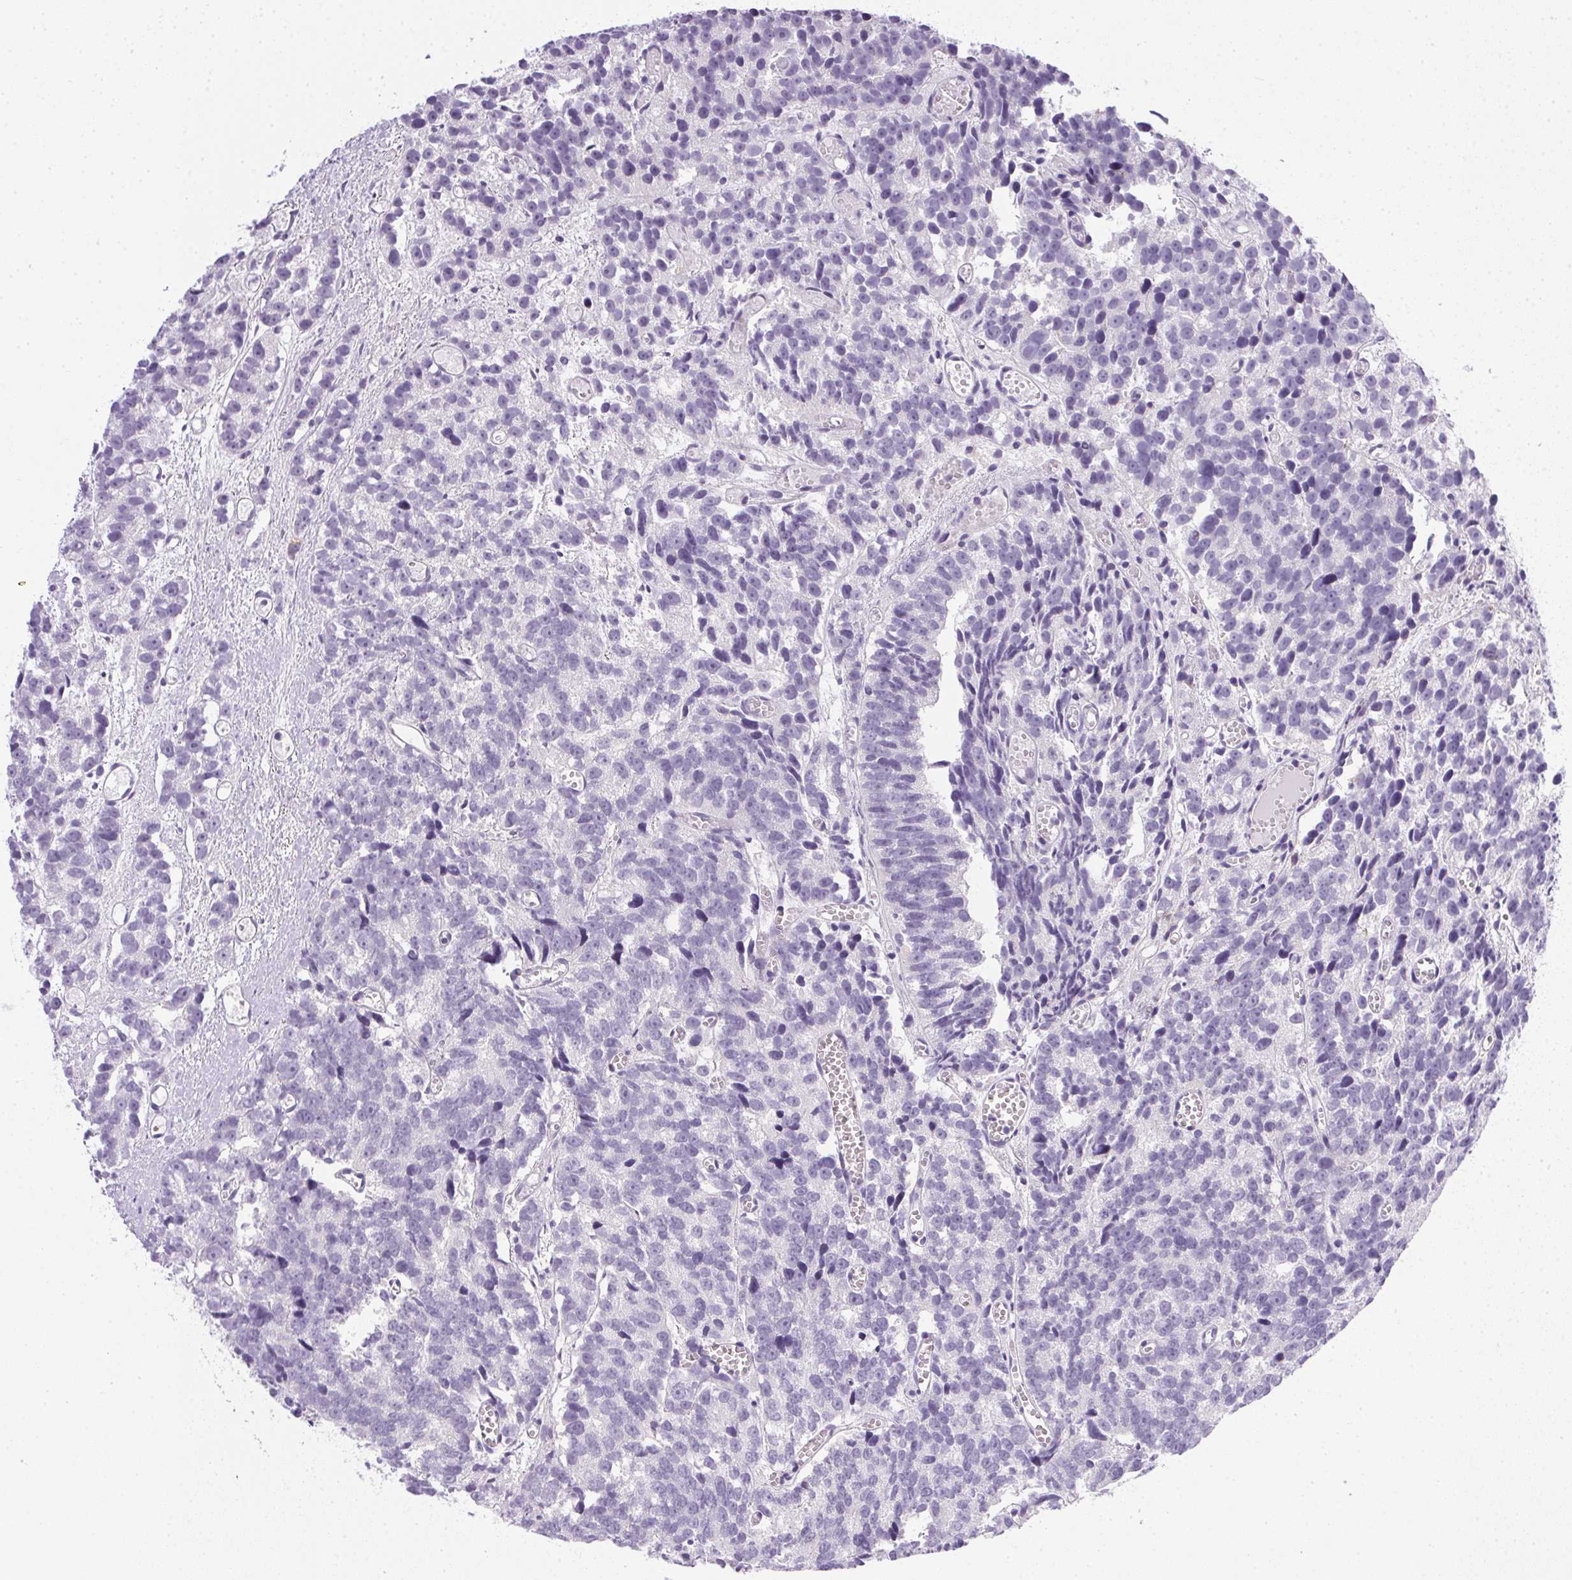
{"staining": {"intensity": "negative", "quantity": "none", "location": "none"}, "tissue": "prostate cancer", "cell_type": "Tumor cells", "image_type": "cancer", "snomed": [{"axis": "morphology", "description": "Adenocarcinoma, High grade"}, {"axis": "topography", "description": "Prostate"}], "caption": "Tumor cells are negative for protein expression in human adenocarcinoma (high-grade) (prostate).", "gene": "PRL", "patient": {"sex": "male", "age": 77}}